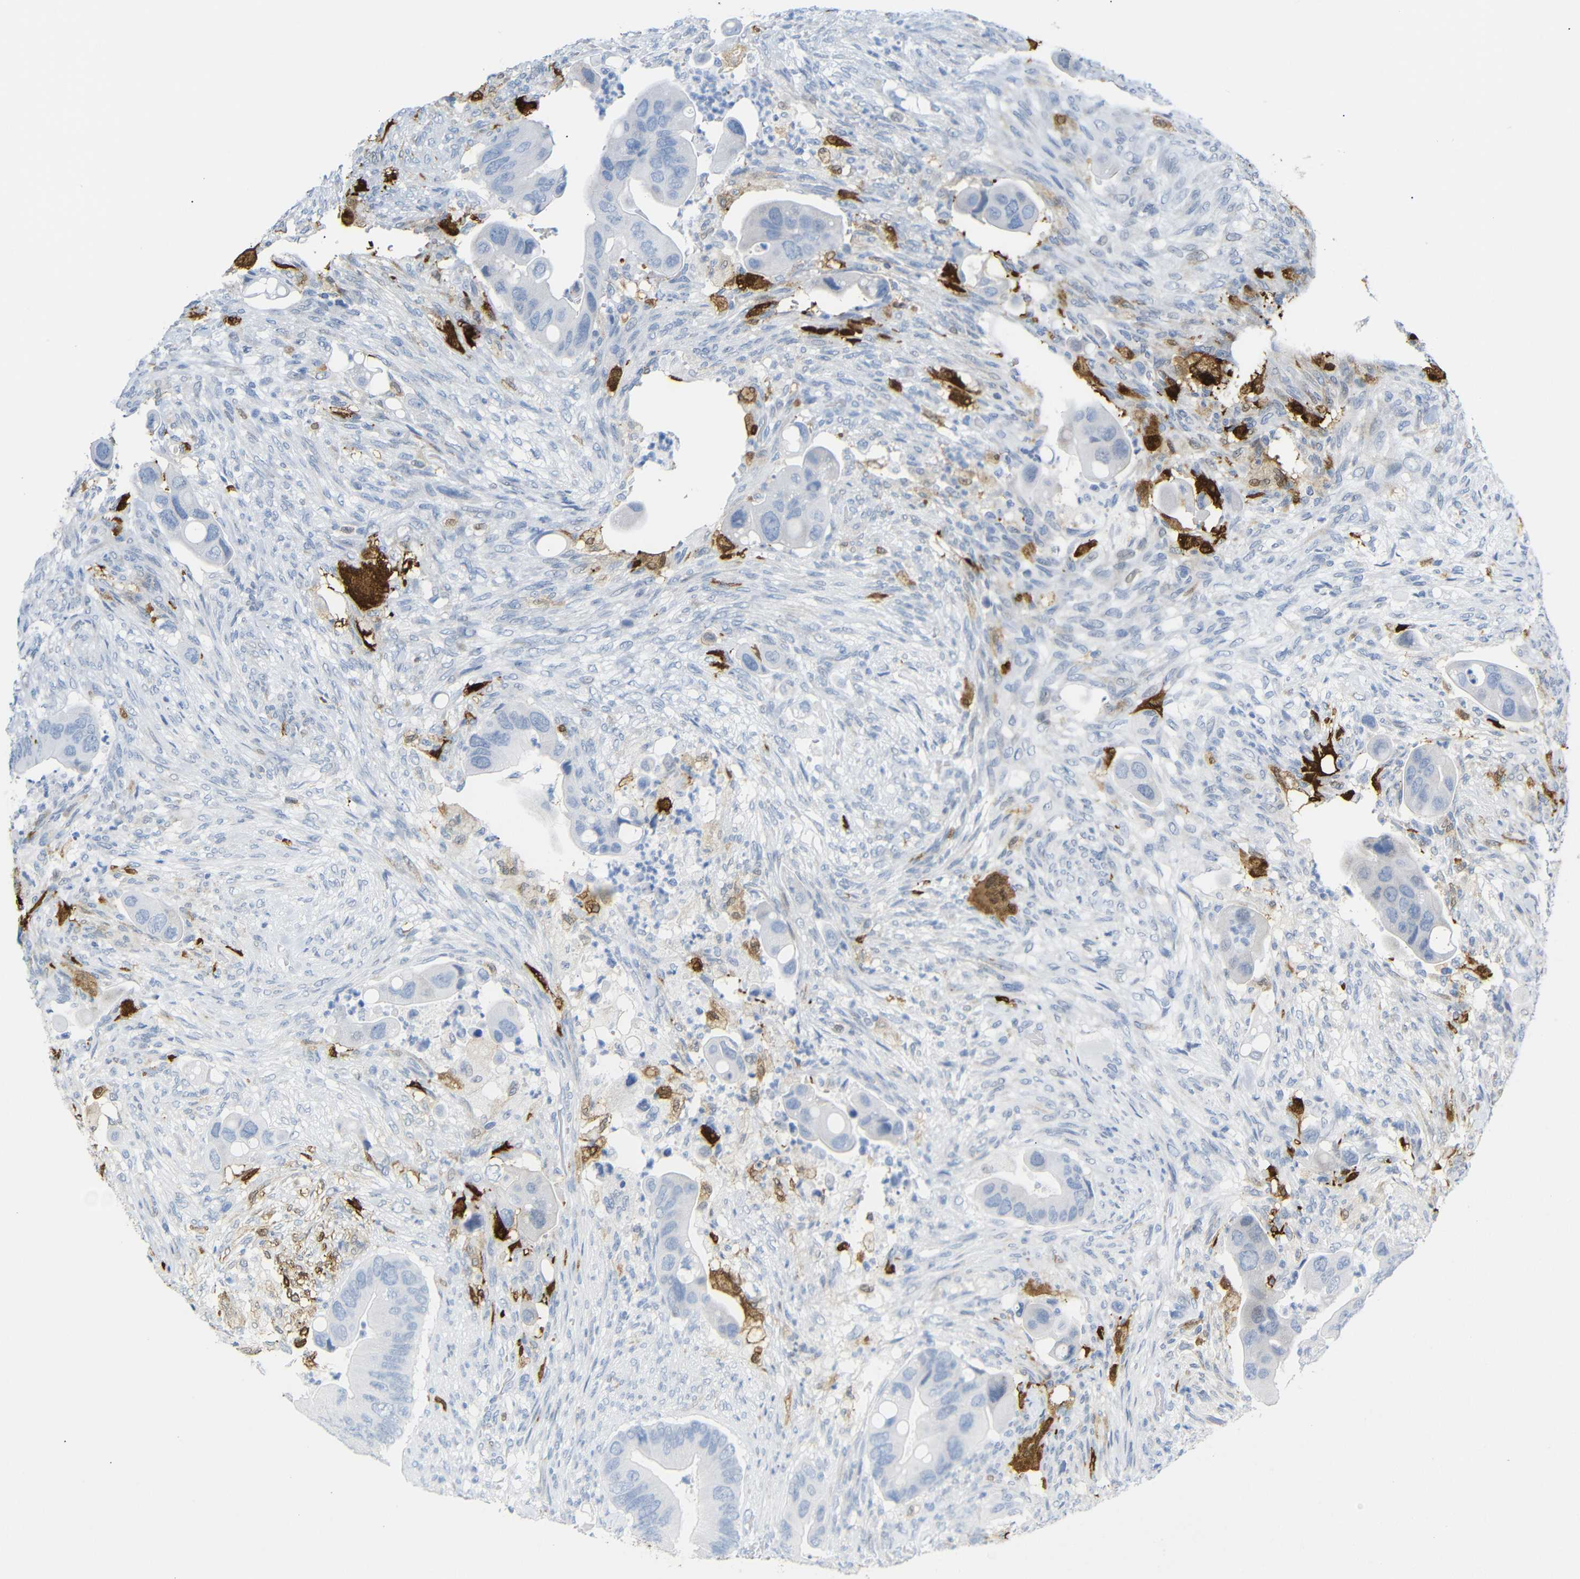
{"staining": {"intensity": "negative", "quantity": "none", "location": "none"}, "tissue": "colorectal cancer", "cell_type": "Tumor cells", "image_type": "cancer", "snomed": [{"axis": "morphology", "description": "Adenocarcinoma, NOS"}, {"axis": "topography", "description": "Rectum"}], "caption": "Immunohistochemistry (IHC) photomicrograph of neoplastic tissue: colorectal cancer stained with DAB exhibits no significant protein expression in tumor cells.", "gene": "MT1A", "patient": {"sex": "female", "age": 57}}